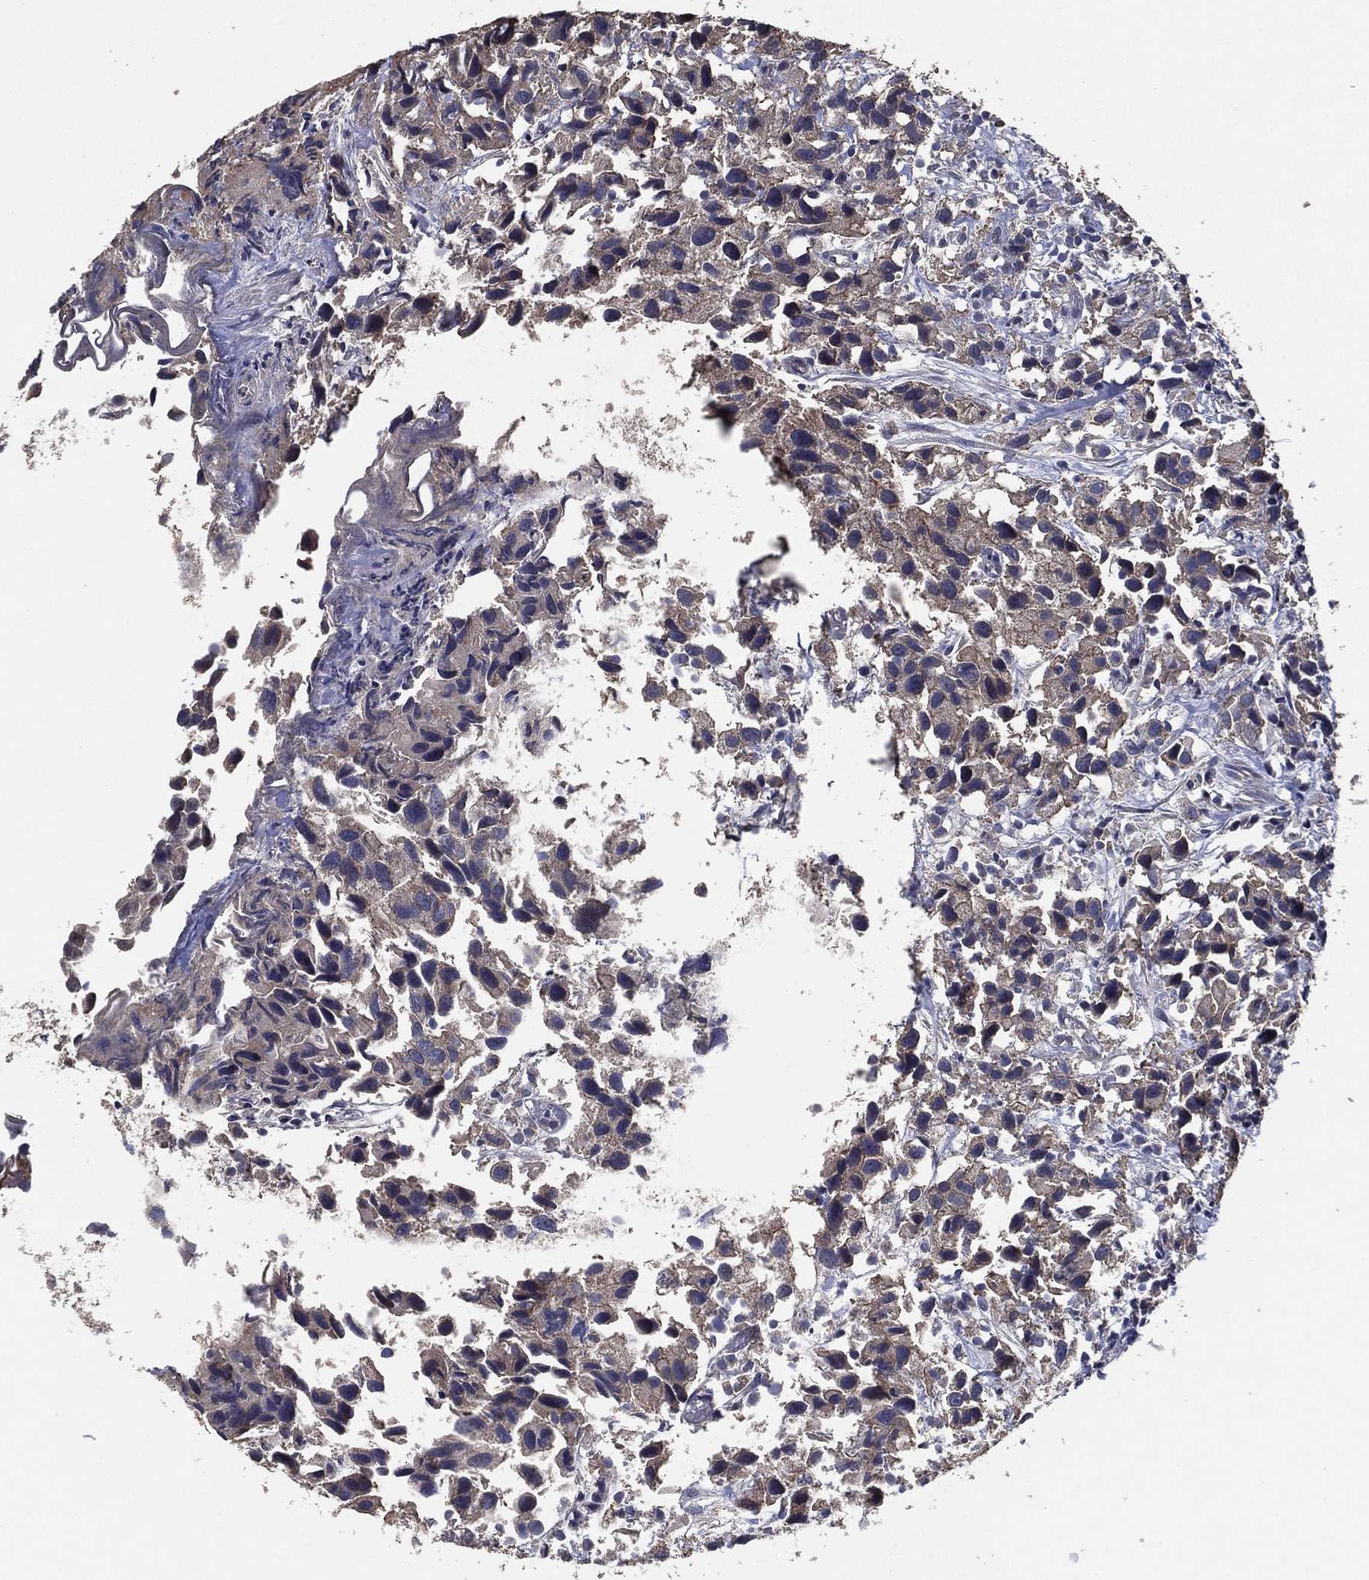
{"staining": {"intensity": "weak", "quantity": "<25%", "location": "cytoplasmic/membranous"}, "tissue": "urothelial cancer", "cell_type": "Tumor cells", "image_type": "cancer", "snomed": [{"axis": "morphology", "description": "Urothelial carcinoma, High grade"}, {"axis": "topography", "description": "Urinary bladder"}], "caption": "A micrograph of human urothelial carcinoma (high-grade) is negative for staining in tumor cells. The staining is performed using DAB brown chromogen with nuclei counter-stained in using hematoxylin.", "gene": "PCNT", "patient": {"sex": "male", "age": 79}}